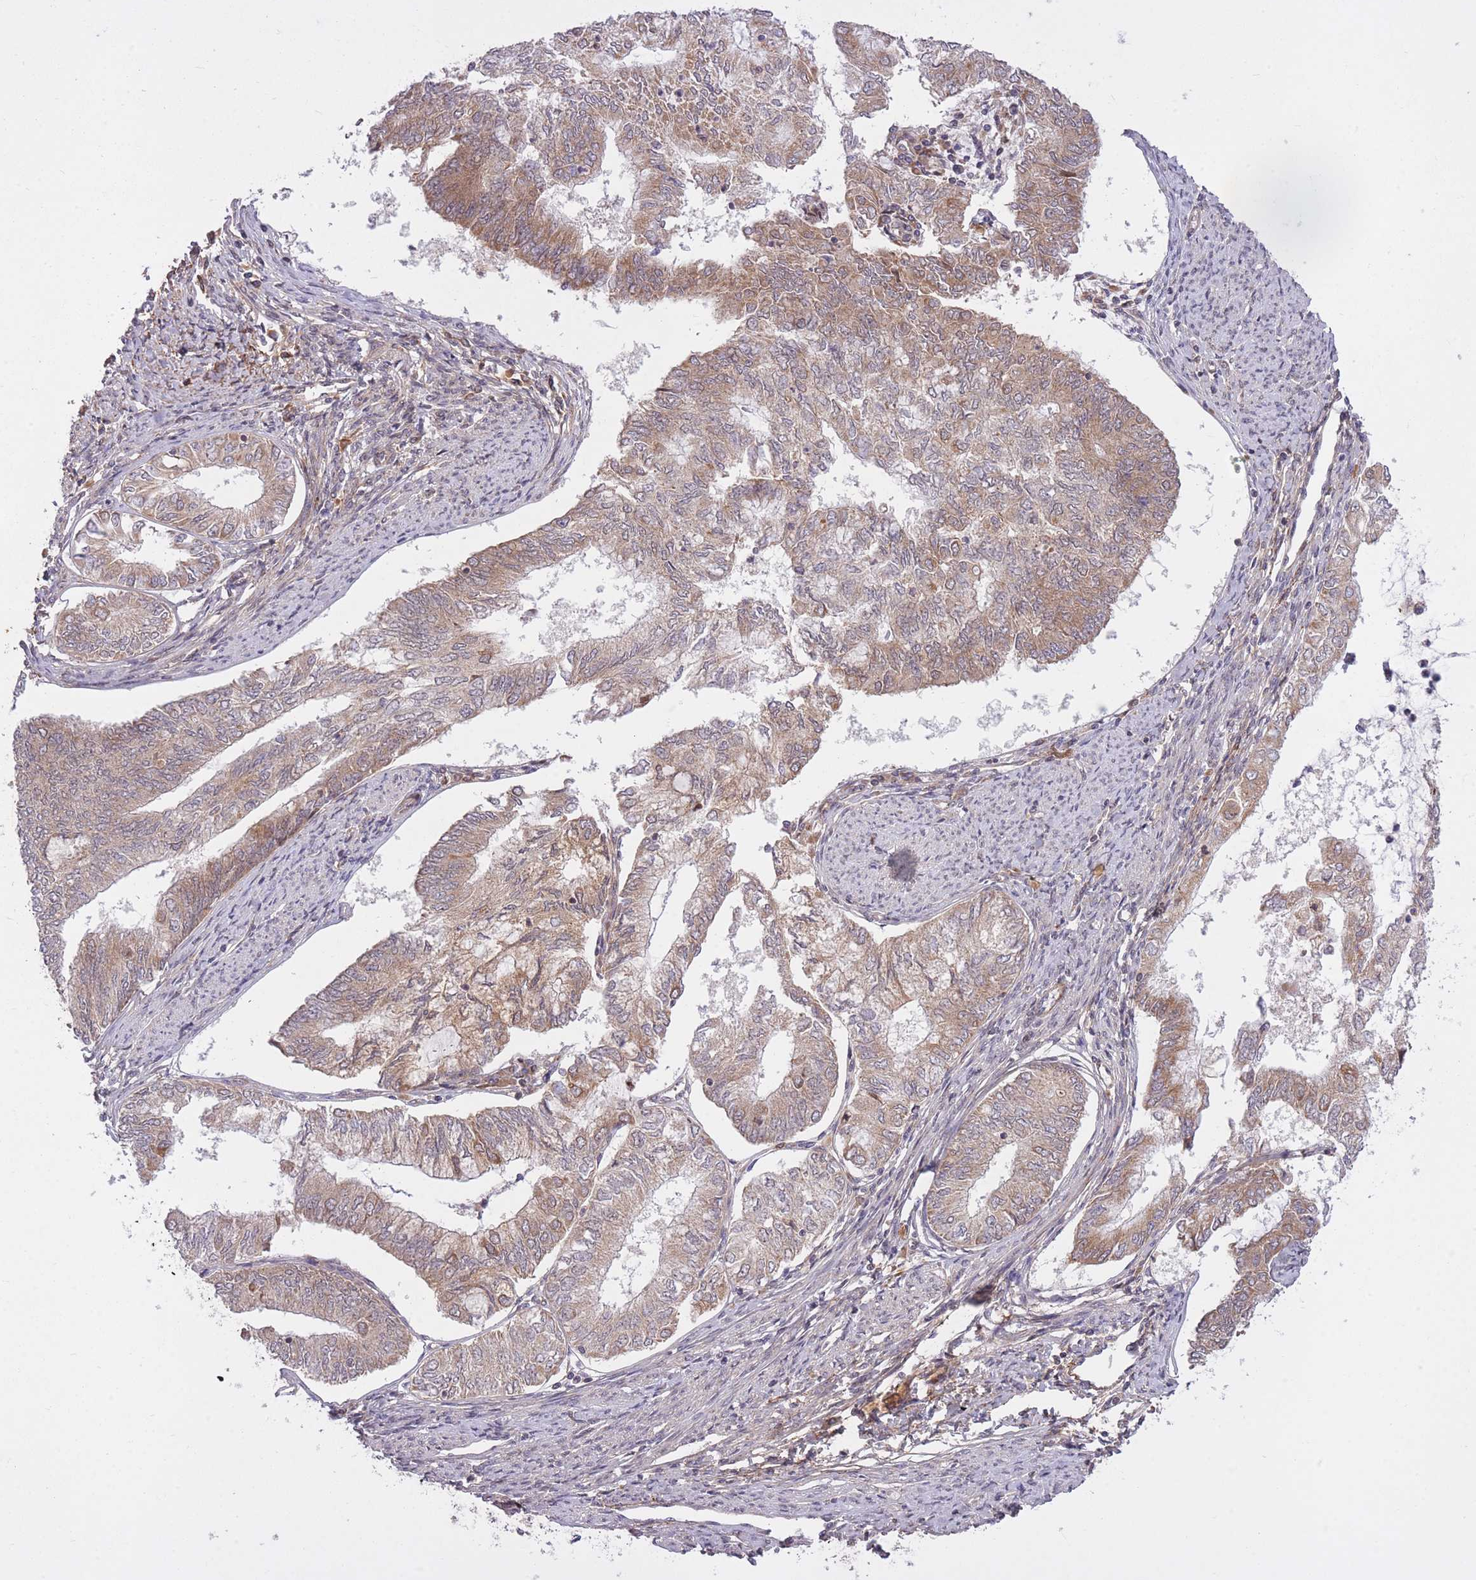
{"staining": {"intensity": "moderate", "quantity": "25%-75%", "location": "cytoplasmic/membranous"}, "tissue": "endometrial cancer", "cell_type": "Tumor cells", "image_type": "cancer", "snomed": [{"axis": "morphology", "description": "Adenocarcinoma, NOS"}, {"axis": "topography", "description": "Endometrium"}], "caption": "Protein expression analysis of endometrial cancer shows moderate cytoplasmic/membranous staining in approximately 25%-75% of tumor cells.", "gene": "ZNF391", "patient": {"sex": "female", "age": 68}}